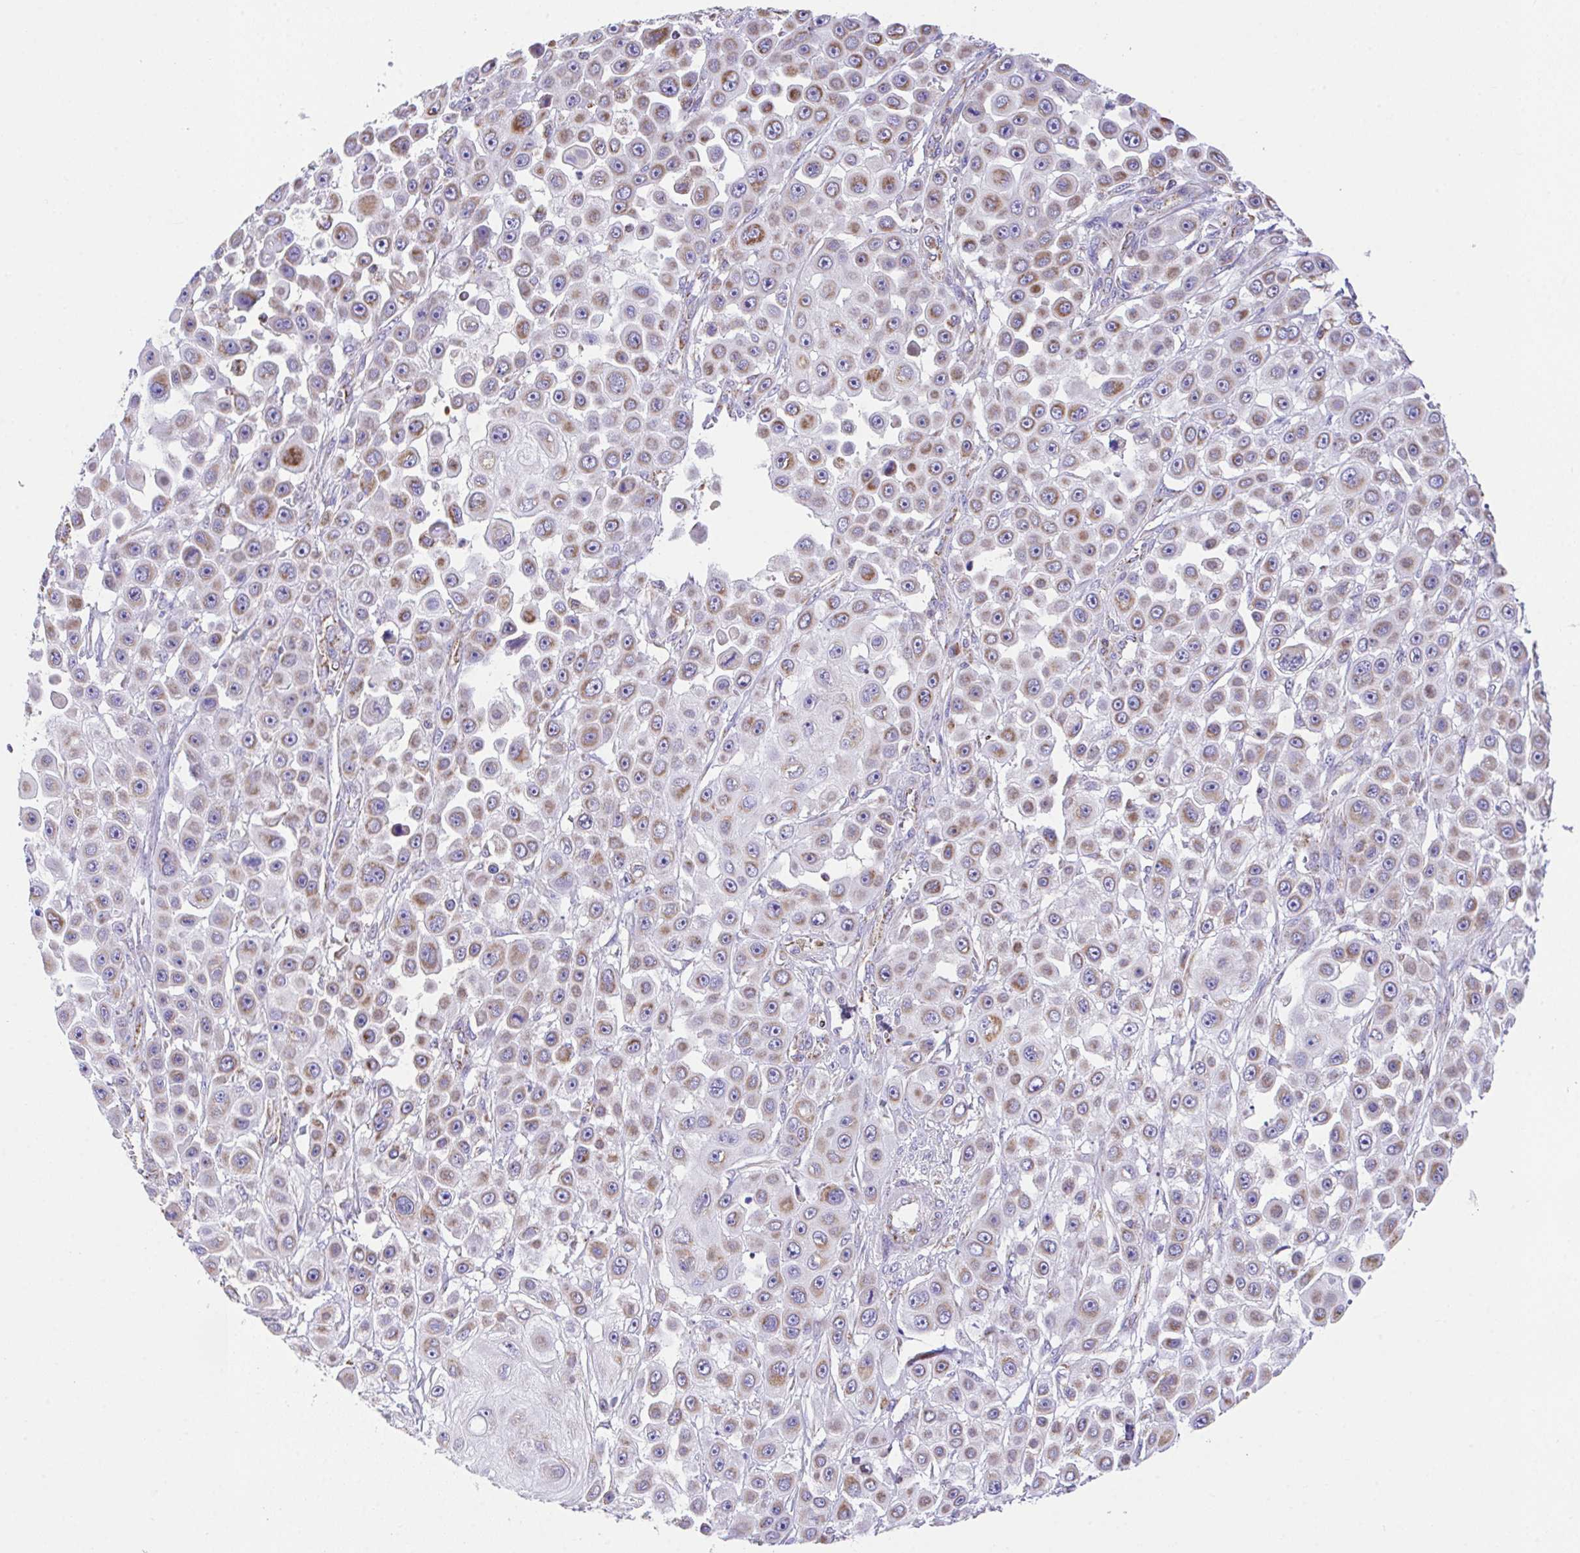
{"staining": {"intensity": "moderate", "quantity": "25%-75%", "location": "cytoplasmic/membranous"}, "tissue": "skin cancer", "cell_type": "Tumor cells", "image_type": "cancer", "snomed": [{"axis": "morphology", "description": "Squamous cell carcinoma, NOS"}, {"axis": "topography", "description": "Skin"}], "caption": "High-magnification brightfield microscopy of squamous cell carcinoma (skin) stained with DAB (brown) and counterstained with hematoxylin (blue). tumor cells exhibit moderate cytoplasmic/membranous staining is seen in approximately25%-75% of cells.", "gene": "PCMTD2", "patient": {"sex": "male", "age": 67}}